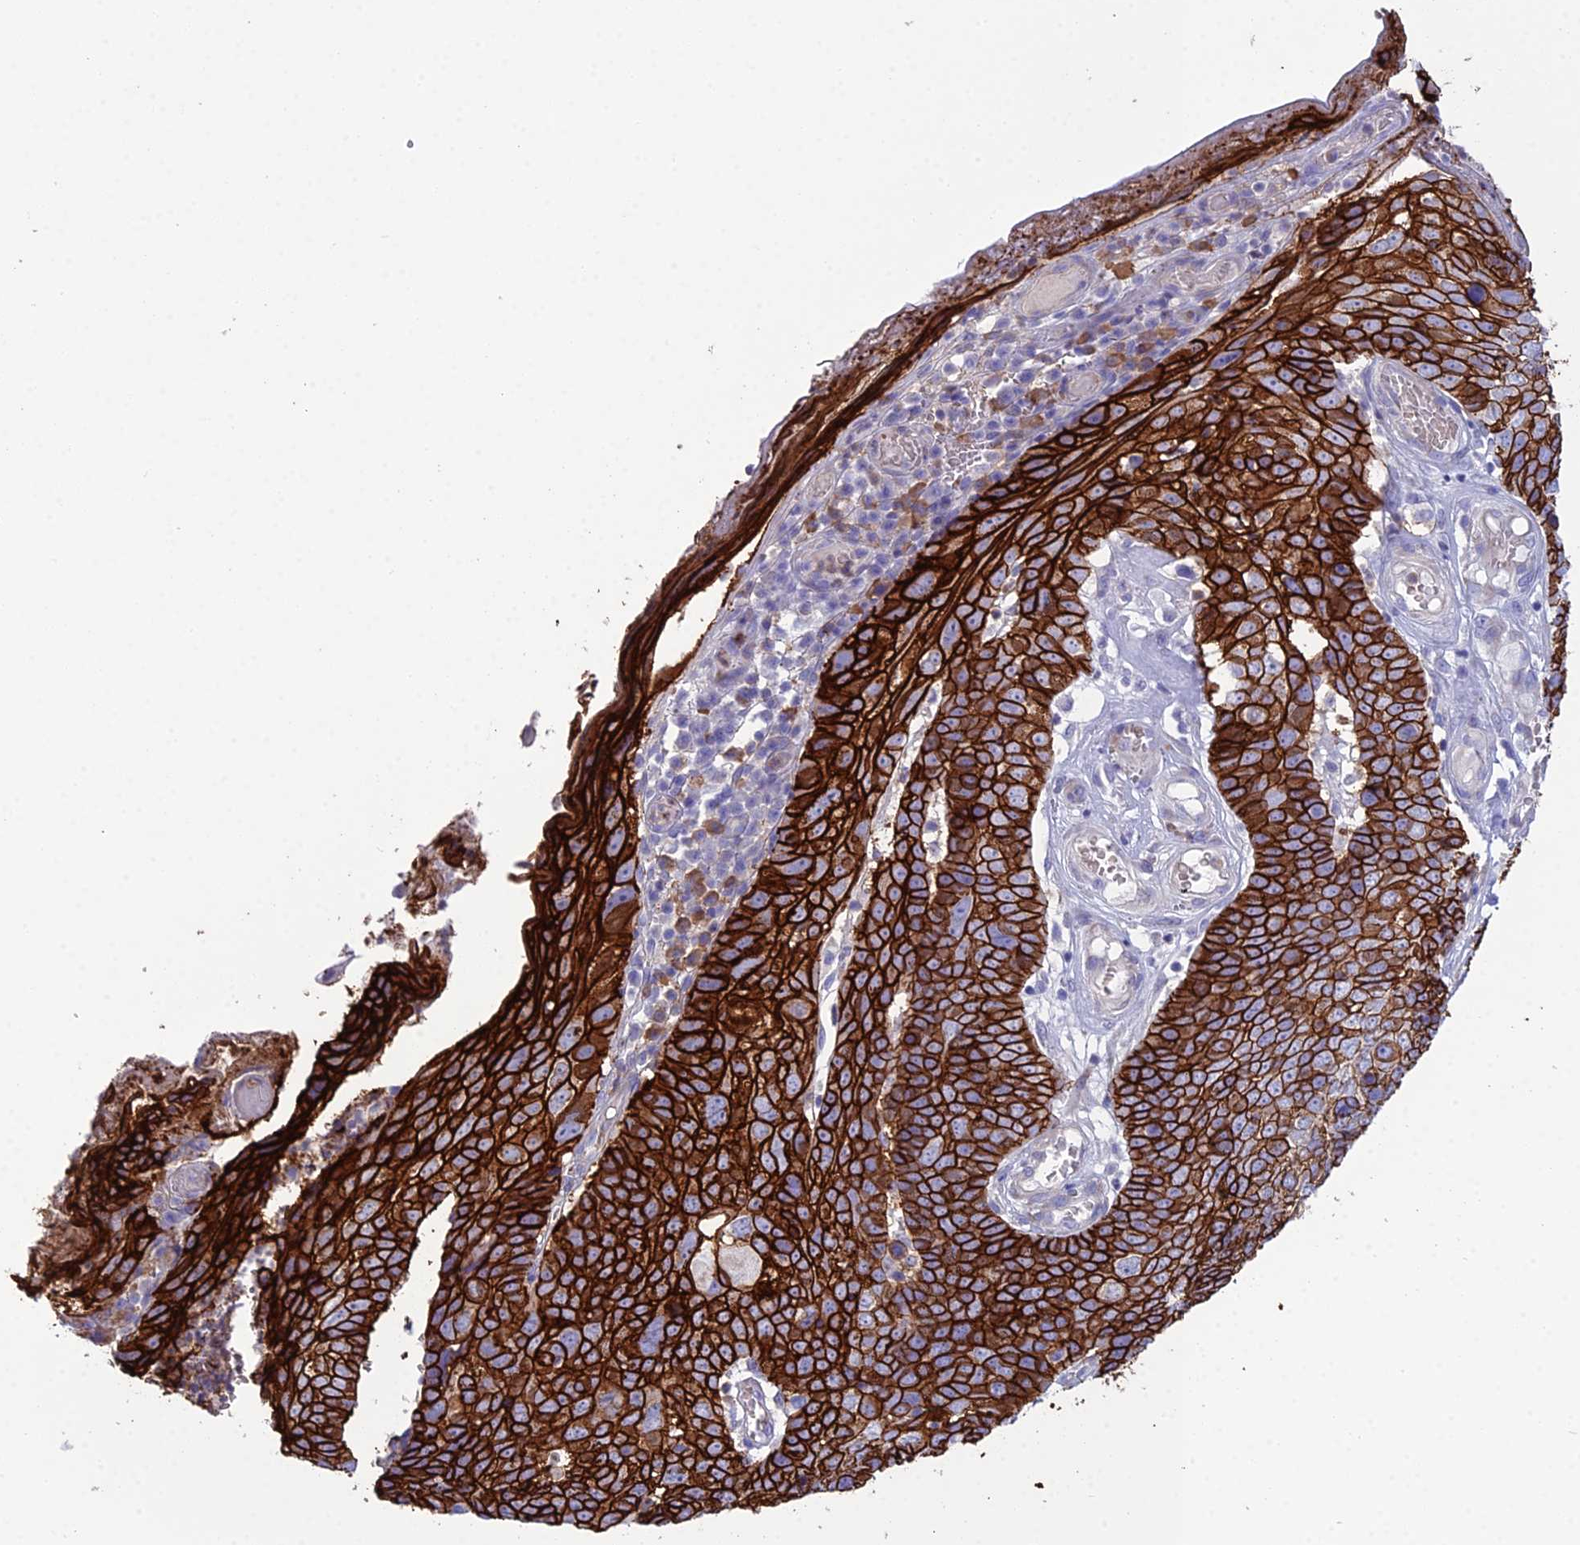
{"staining": {"intensity": "strong", "quantity": ">75%", "location": "cytoplasmic/membranous"}, "tissue": "skin cancer", "cell_type": "Tumor cells", "image_type": "cancer", "snomed": [{"axis": "morphology", "description": "Squamous cell carcinoma, NOS"}, {"axis": "topography", "description": "Skin"}], "caption": "The photomicrograph displays a brown stain indicating the presence of a protein in the cytoplasmic/membranous of tumor cells in skin cancer. (brown staining indicates protein expression, while blue staining denotes nuclei).", "gene": "OR1Q1", "patient": {"sex": "male", "age": 71}}